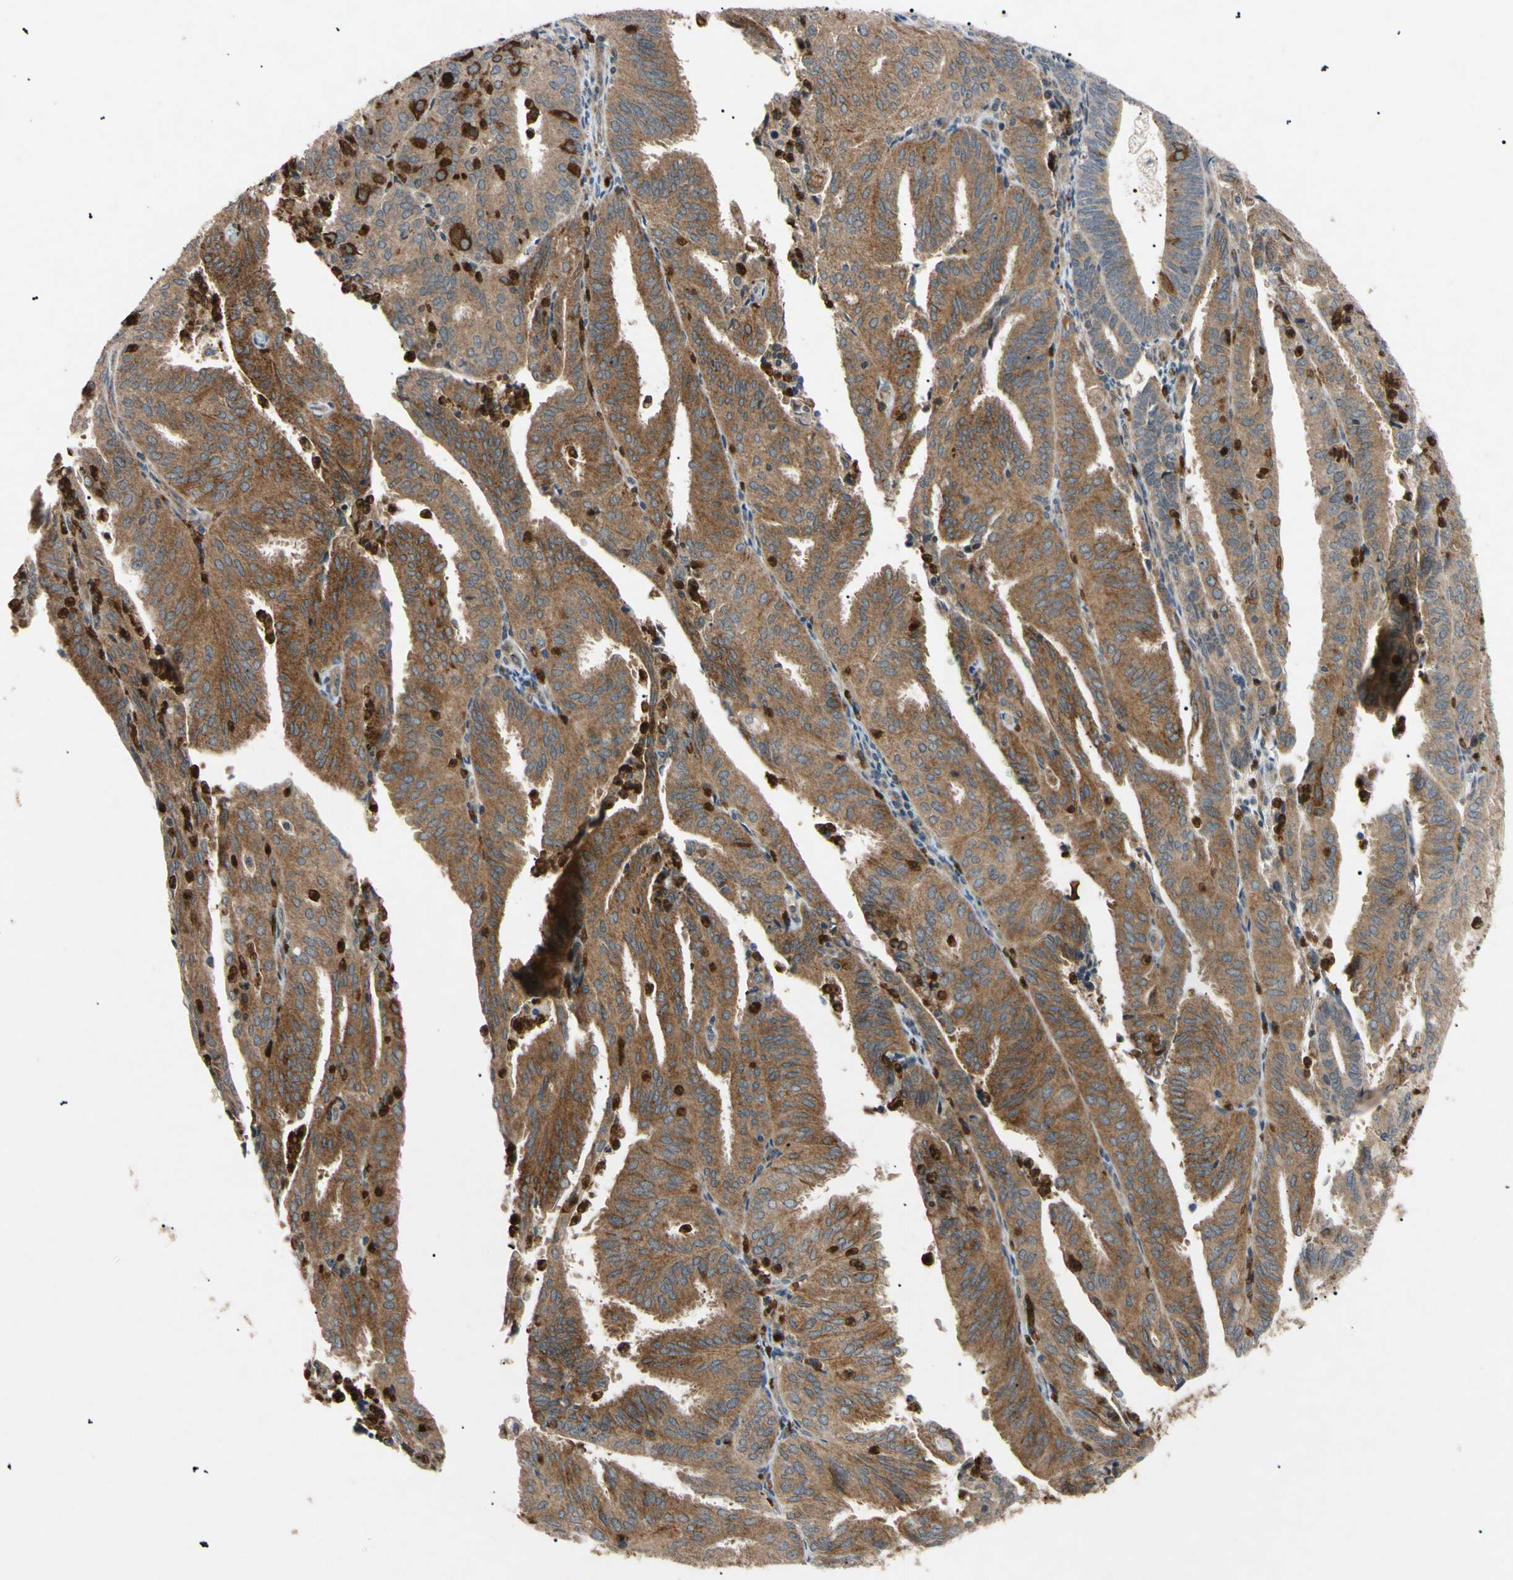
{"staining": {"intensity": "strong", "quantity": "<25%", "location": "cytoplasmic/membranous,nuclear"}, "tissue": "endometrial cancer", "cell_type": "Tumor cells", "image_type": "cancer", "snomed": [{"axis": "morphology", "description": "Adenocarcinoma, NOS"}, {"axis": "topography", "description": "Uterus"}], "caption": "Human adenocarcinoma (endometrial) stained with a protein marker exhibits strong staining in tumor cells.", "gene": "TUBB4A", "patient": {"sex": "female", "age": 60}}